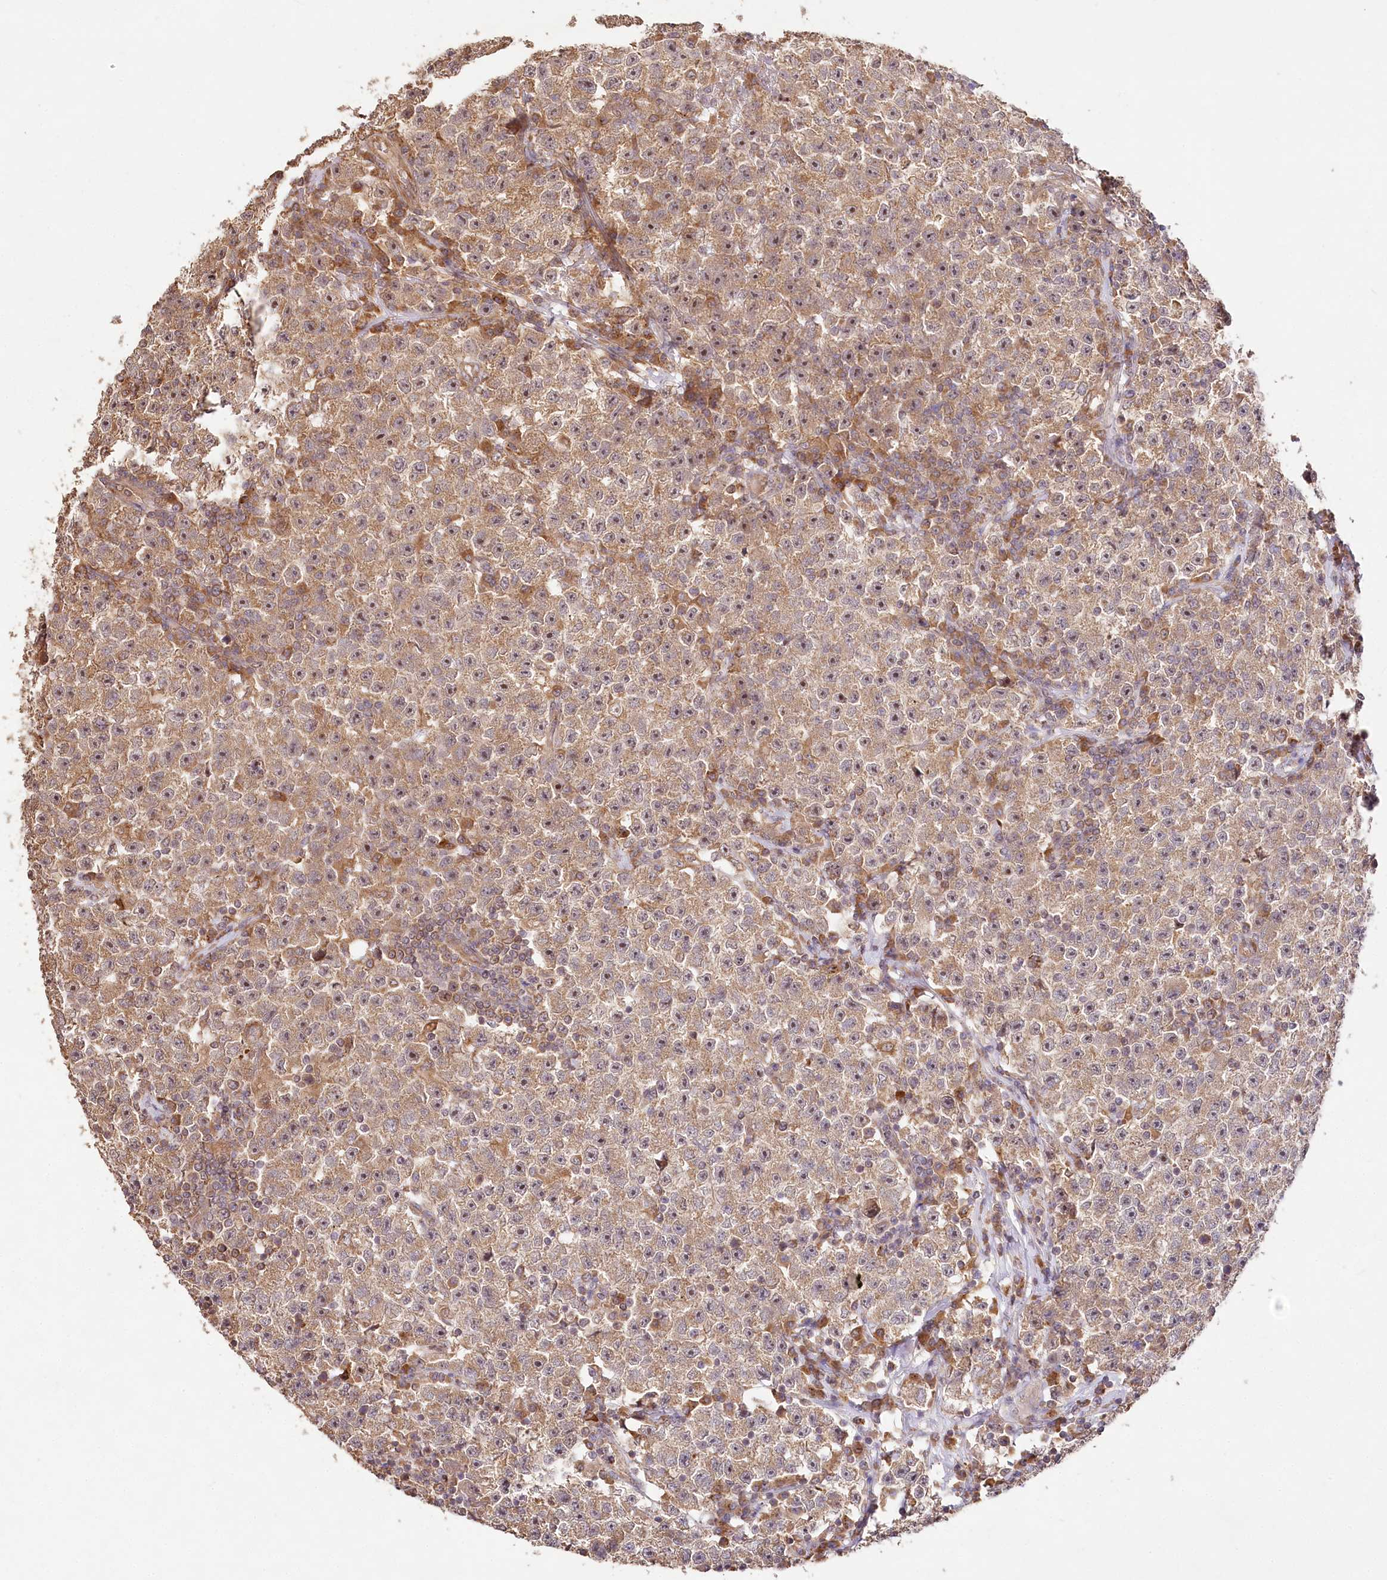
{"staining": {"intensity": "moderate", "quantity": ">75%", "location": "cytoplasmic/membranous,nuclear"}, "tissue": "testis cancer", "cell_type": "Tumor cells", "image_type": "cancer", "snomed": [{"axis": "morphology", "description": "Seminoma, NOS"}, {"axis": "topography", "description": "Testis"}], "caption": "The micrograph displays a brown stain indicating the presence of a protein in the cytoplasmic/membranous and nuclear of tumor cells in testis cancer (seminoma).", "gene": "DMXL1", "patient": {"sex": "male", "age": 22}}